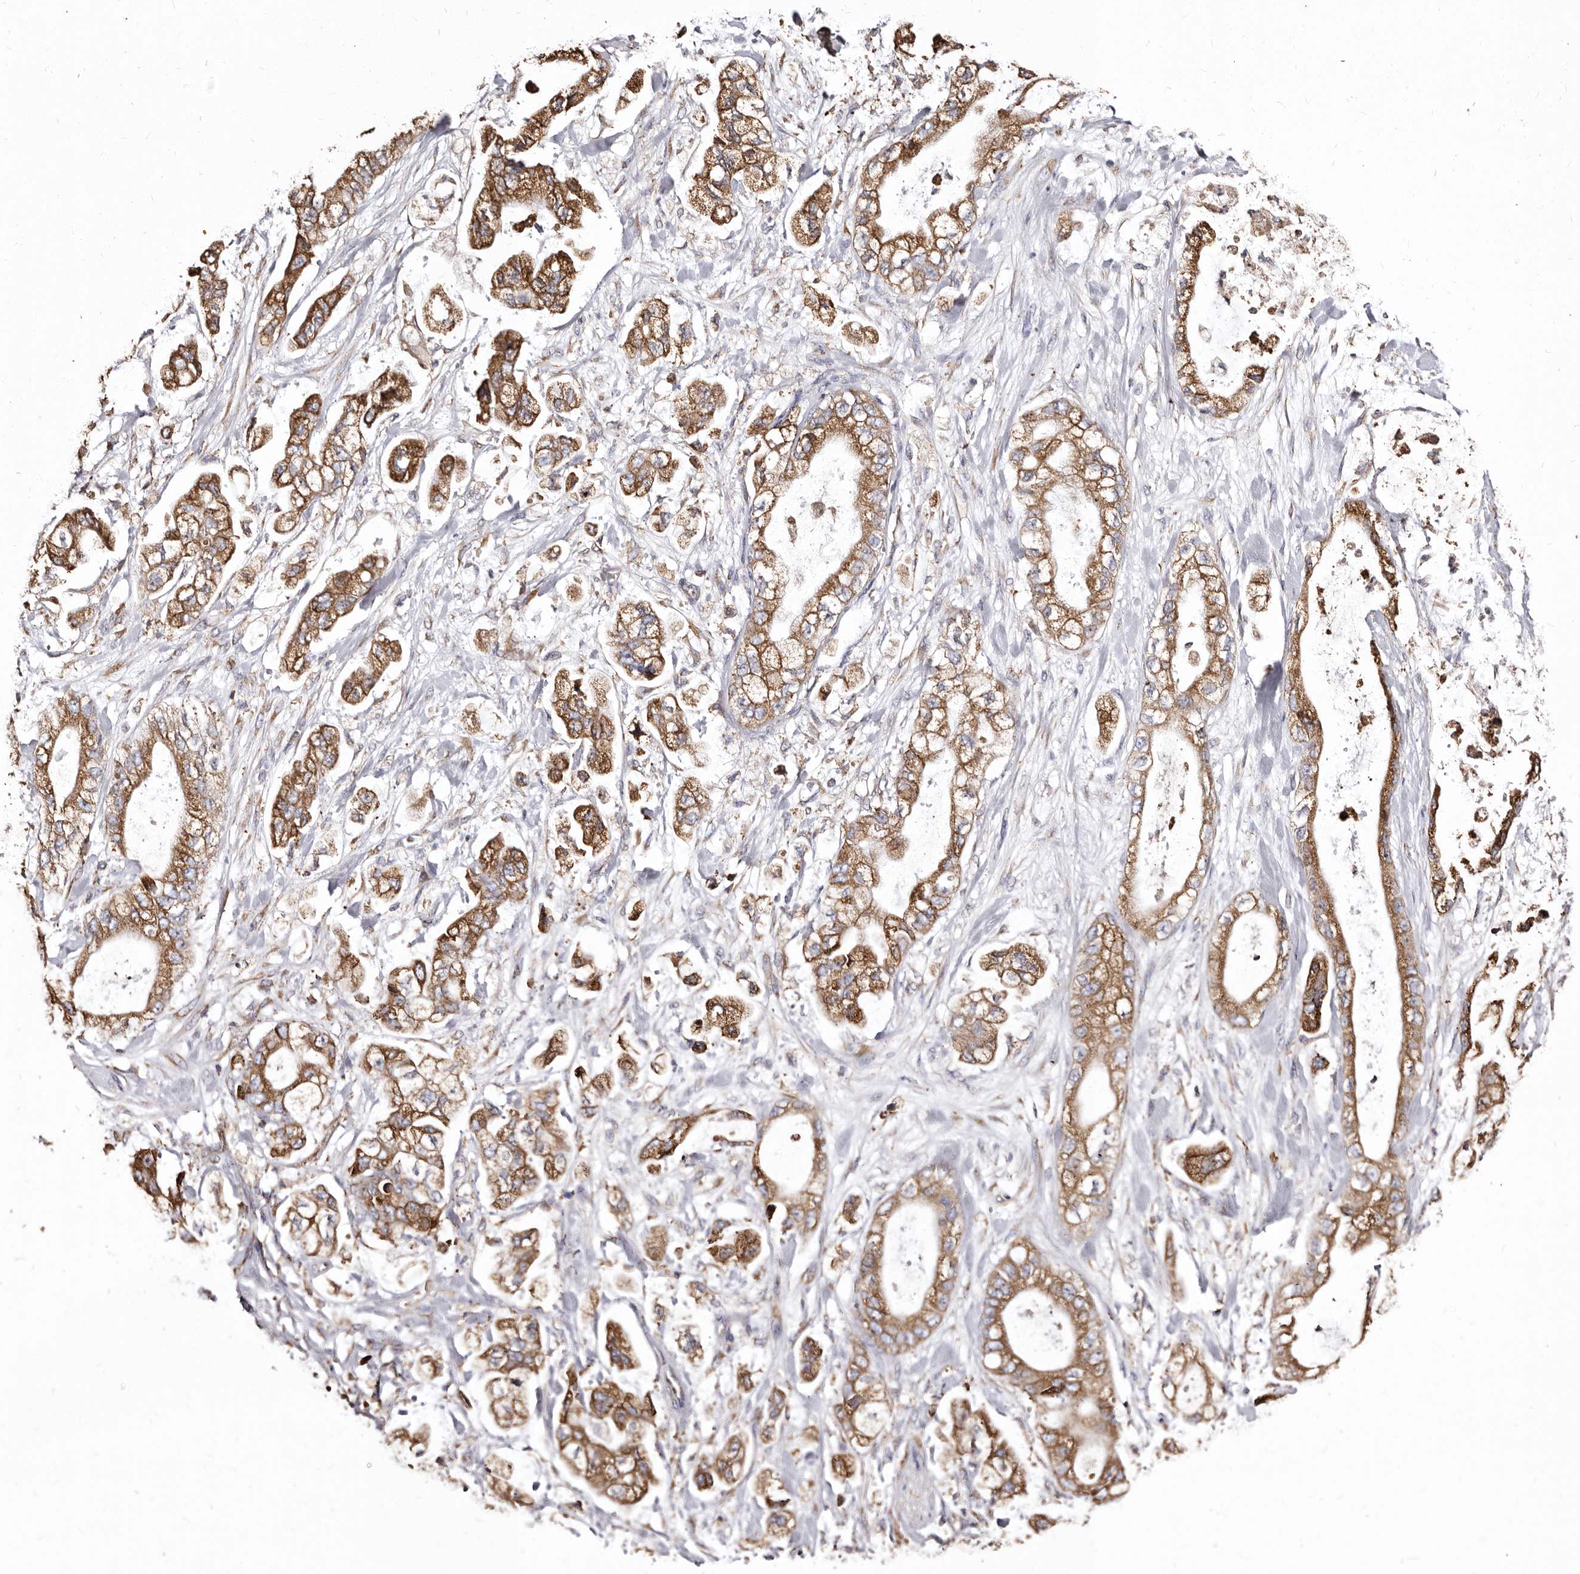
{"staining": {"intensity": "moderate", "quantity": ">75%", "location": "cytoplasmic/membranous"}, "tissue": "stomach cancer", "cell_type": "Tumor cells", "image_type": "cancer", "snomed": [{"axis": "morphology", "description": "Normal tissue, NOS"}, {"axis": "morphology", "description": "Adenocarcinoma, NOS"}, {"axis": "topography", "description": "Stomach"}], "caption": "This histopathology image shows IHC staining of human stomach adenocarcinoma, with medium moderate cytoplasmic/membranous staining in about >75% of tumor cells.", "gene": "ACBD6", "patient": {"sex": "male", "age": 62}}